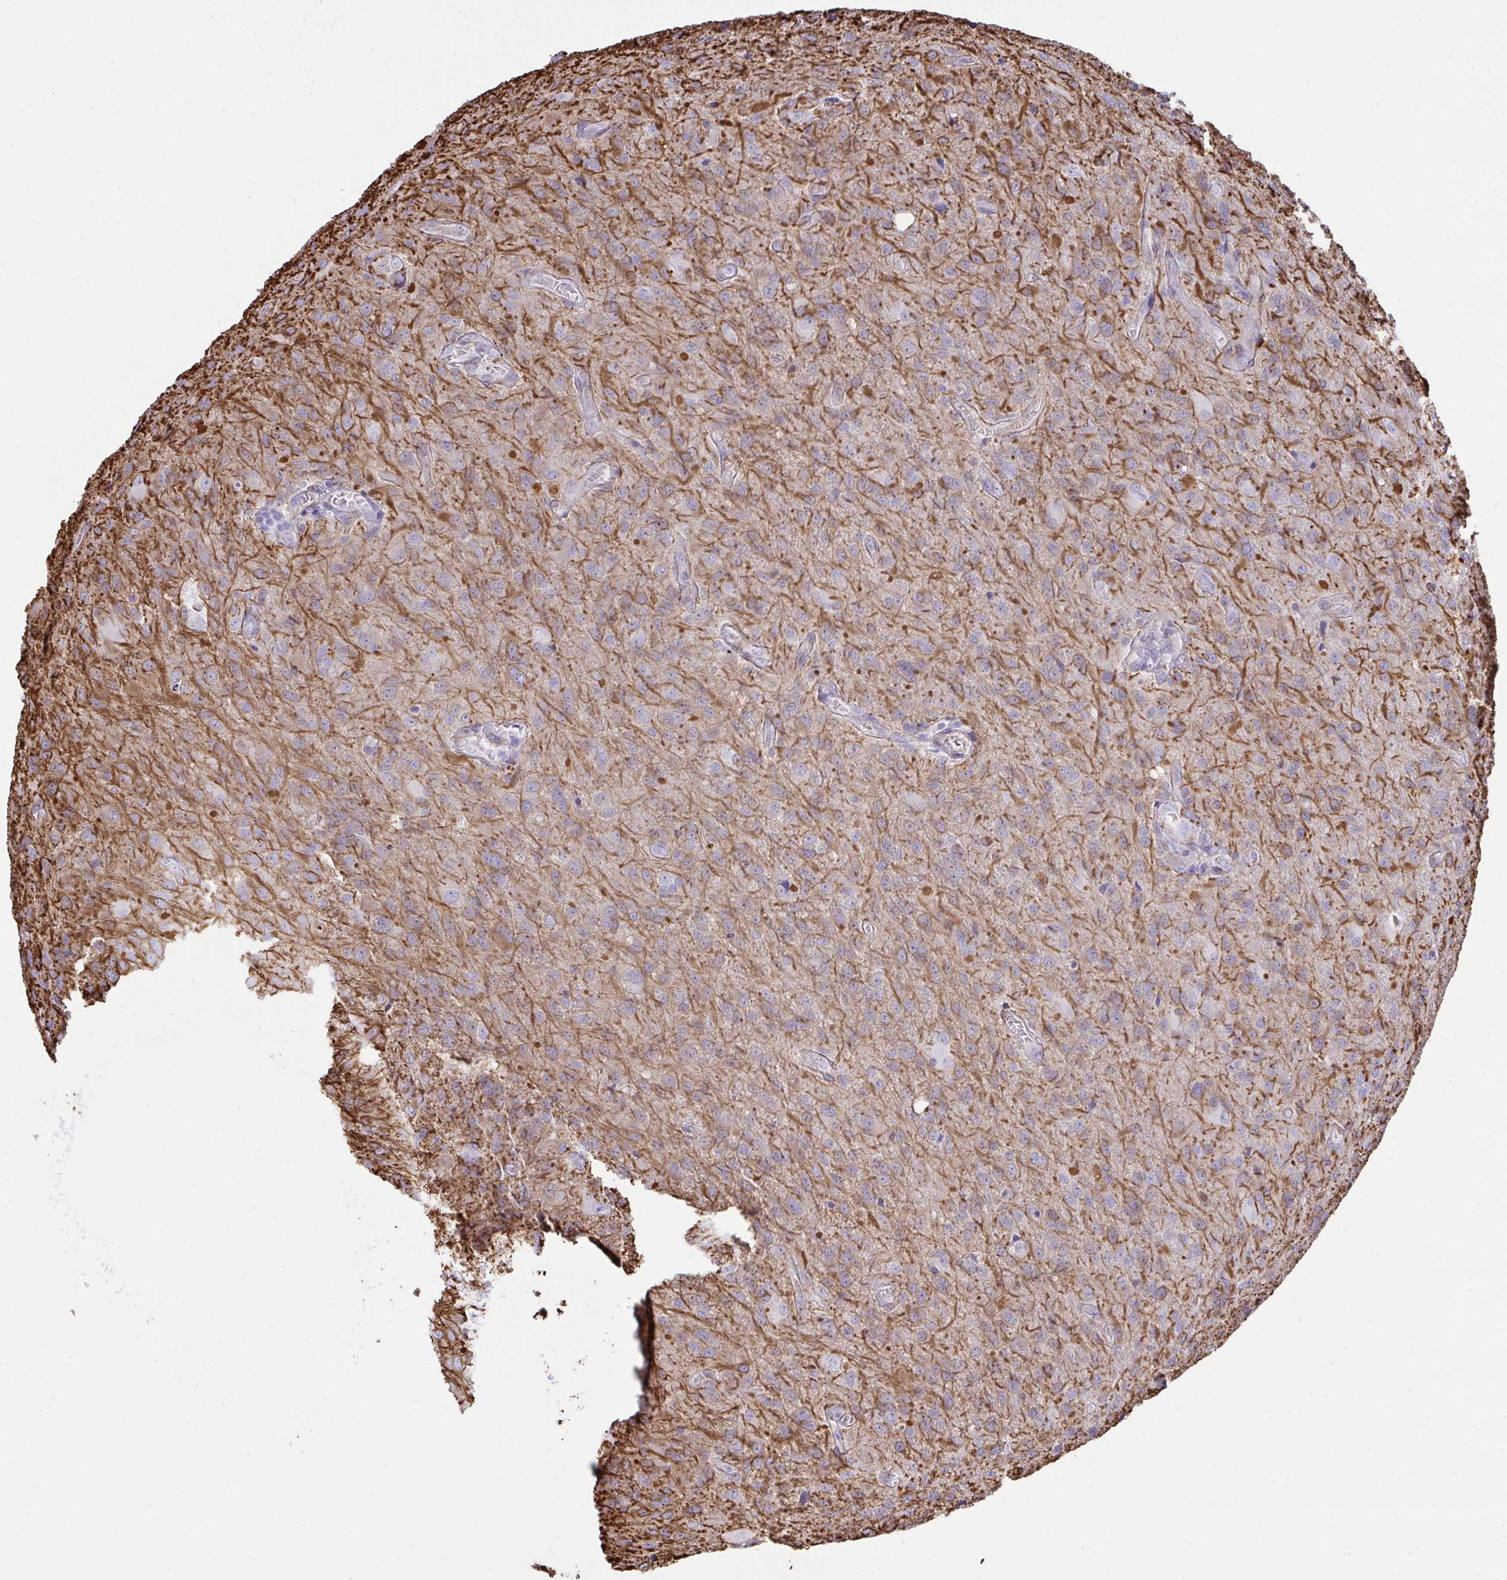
{"staining": {"intensity": "negative", "quantity": "none", "location": "none"}, "tissue": "glioma", "cell_type": "Tumor cells", "image_type": "cancer", "snomed": [{"axis": "morphology", "description": "Glioma, malignant, Low grade"}, {"axis": "topography", "description": "Brain"}], "caption": "The immunohistochemistry micrograph has no significant expression in tumor cells of glioma tissue. (Immunohistochemistry, brightfield microscopy, high magnification).", "gene": "SLC35B1", "patient": {"sex": "male", "age": 66}}